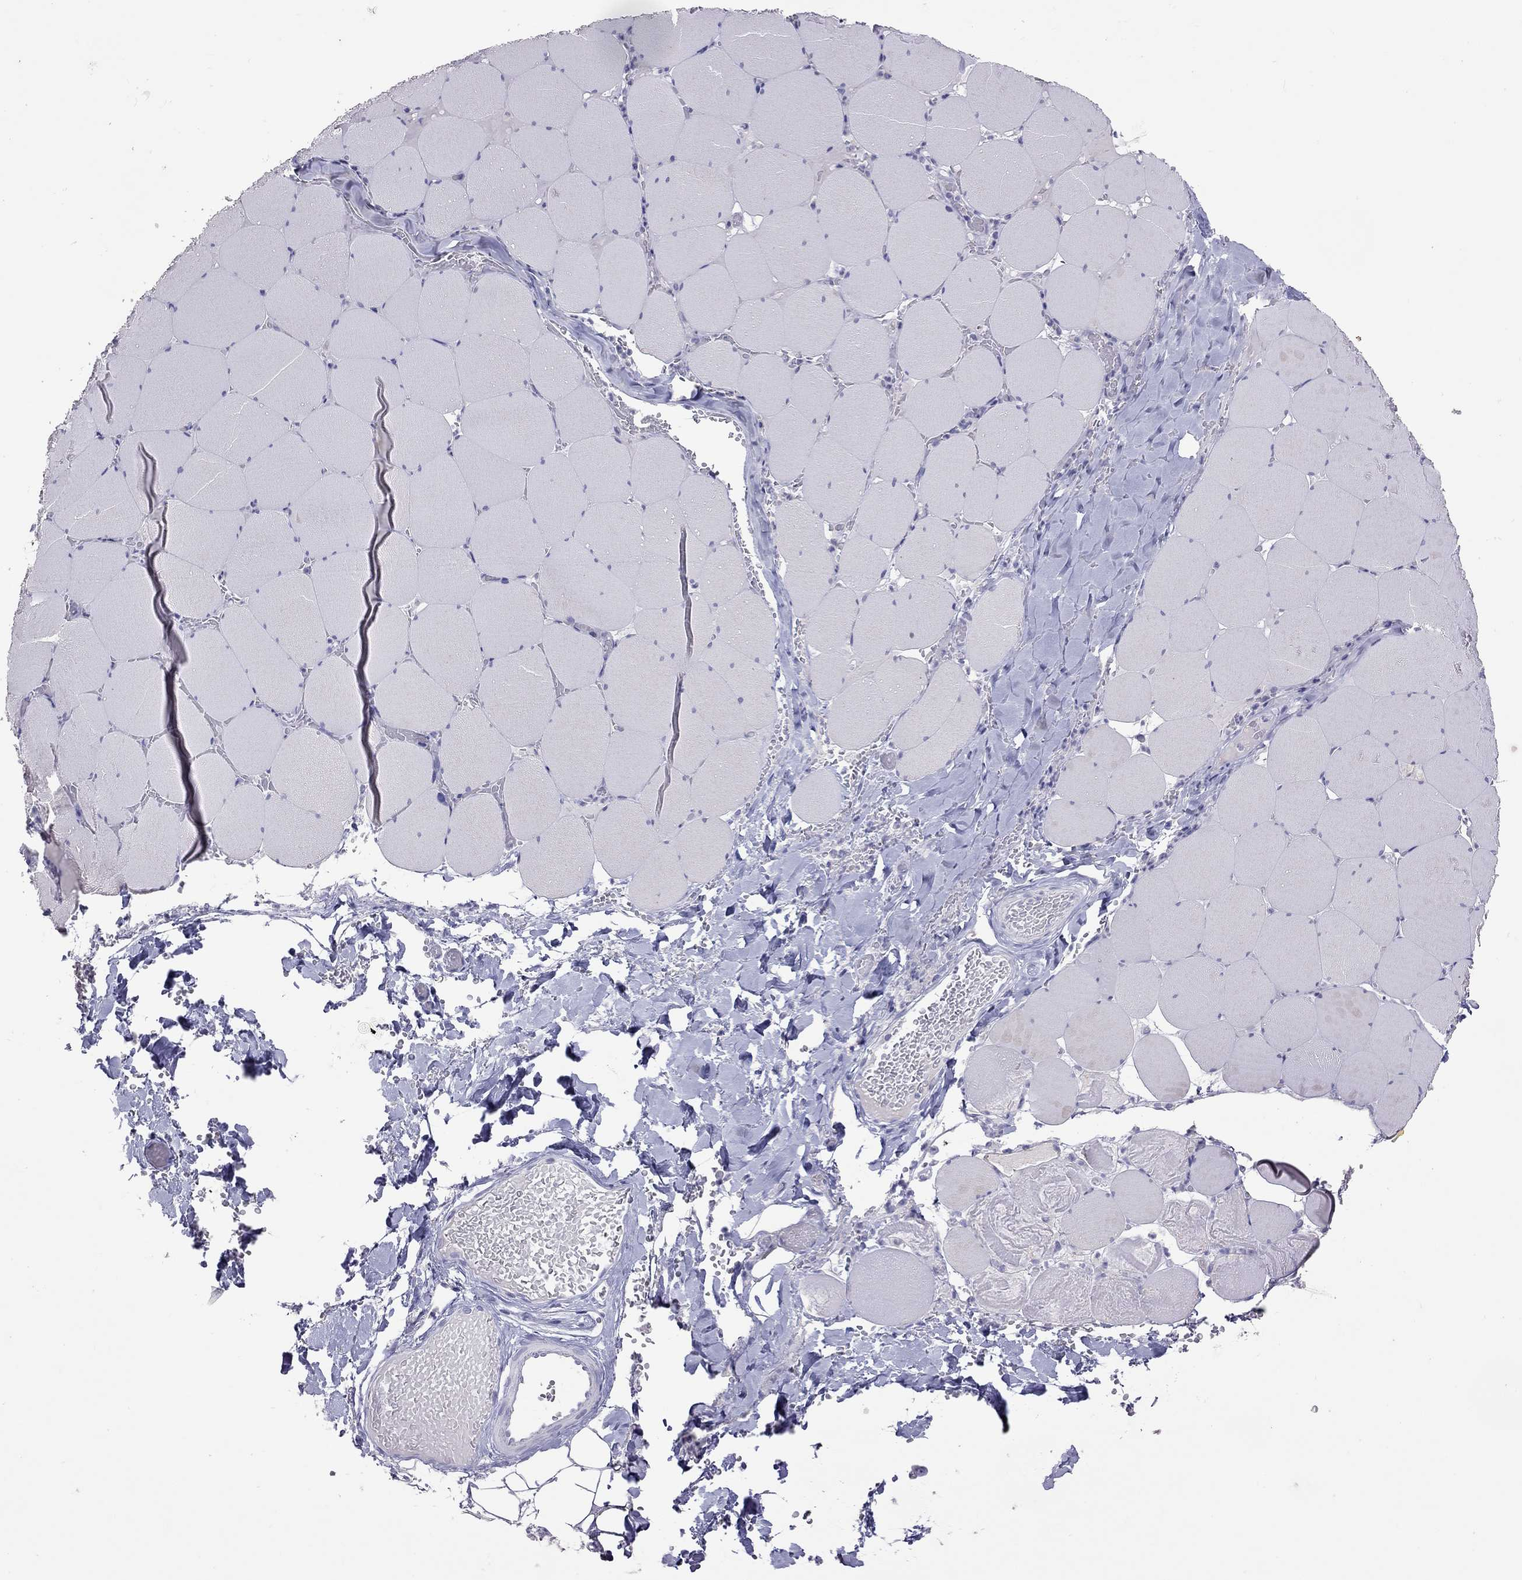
{"staining": {"intensity": "negative", "quantity": "none", "location": "none"}, "tissue": "skeletal muscle", "cell_type": "Myocytes", "image_type": "normal", "snomed": [{"axis": "morphology", "description": "Normal tissue, NOS"}, {"axis": "morphology", "description": "Malignant melanoma, Metastatic site"}, {"axis": "topography", "description": "Skeletal muscle"}], "caption": "An immunohistochemistry micrograph of benign skeletal muscle is shown. There is no staining in myocytes of skeletal muscle.", "gene": "SLAMF1", "patient": {"sex": "male", "age": 50}}